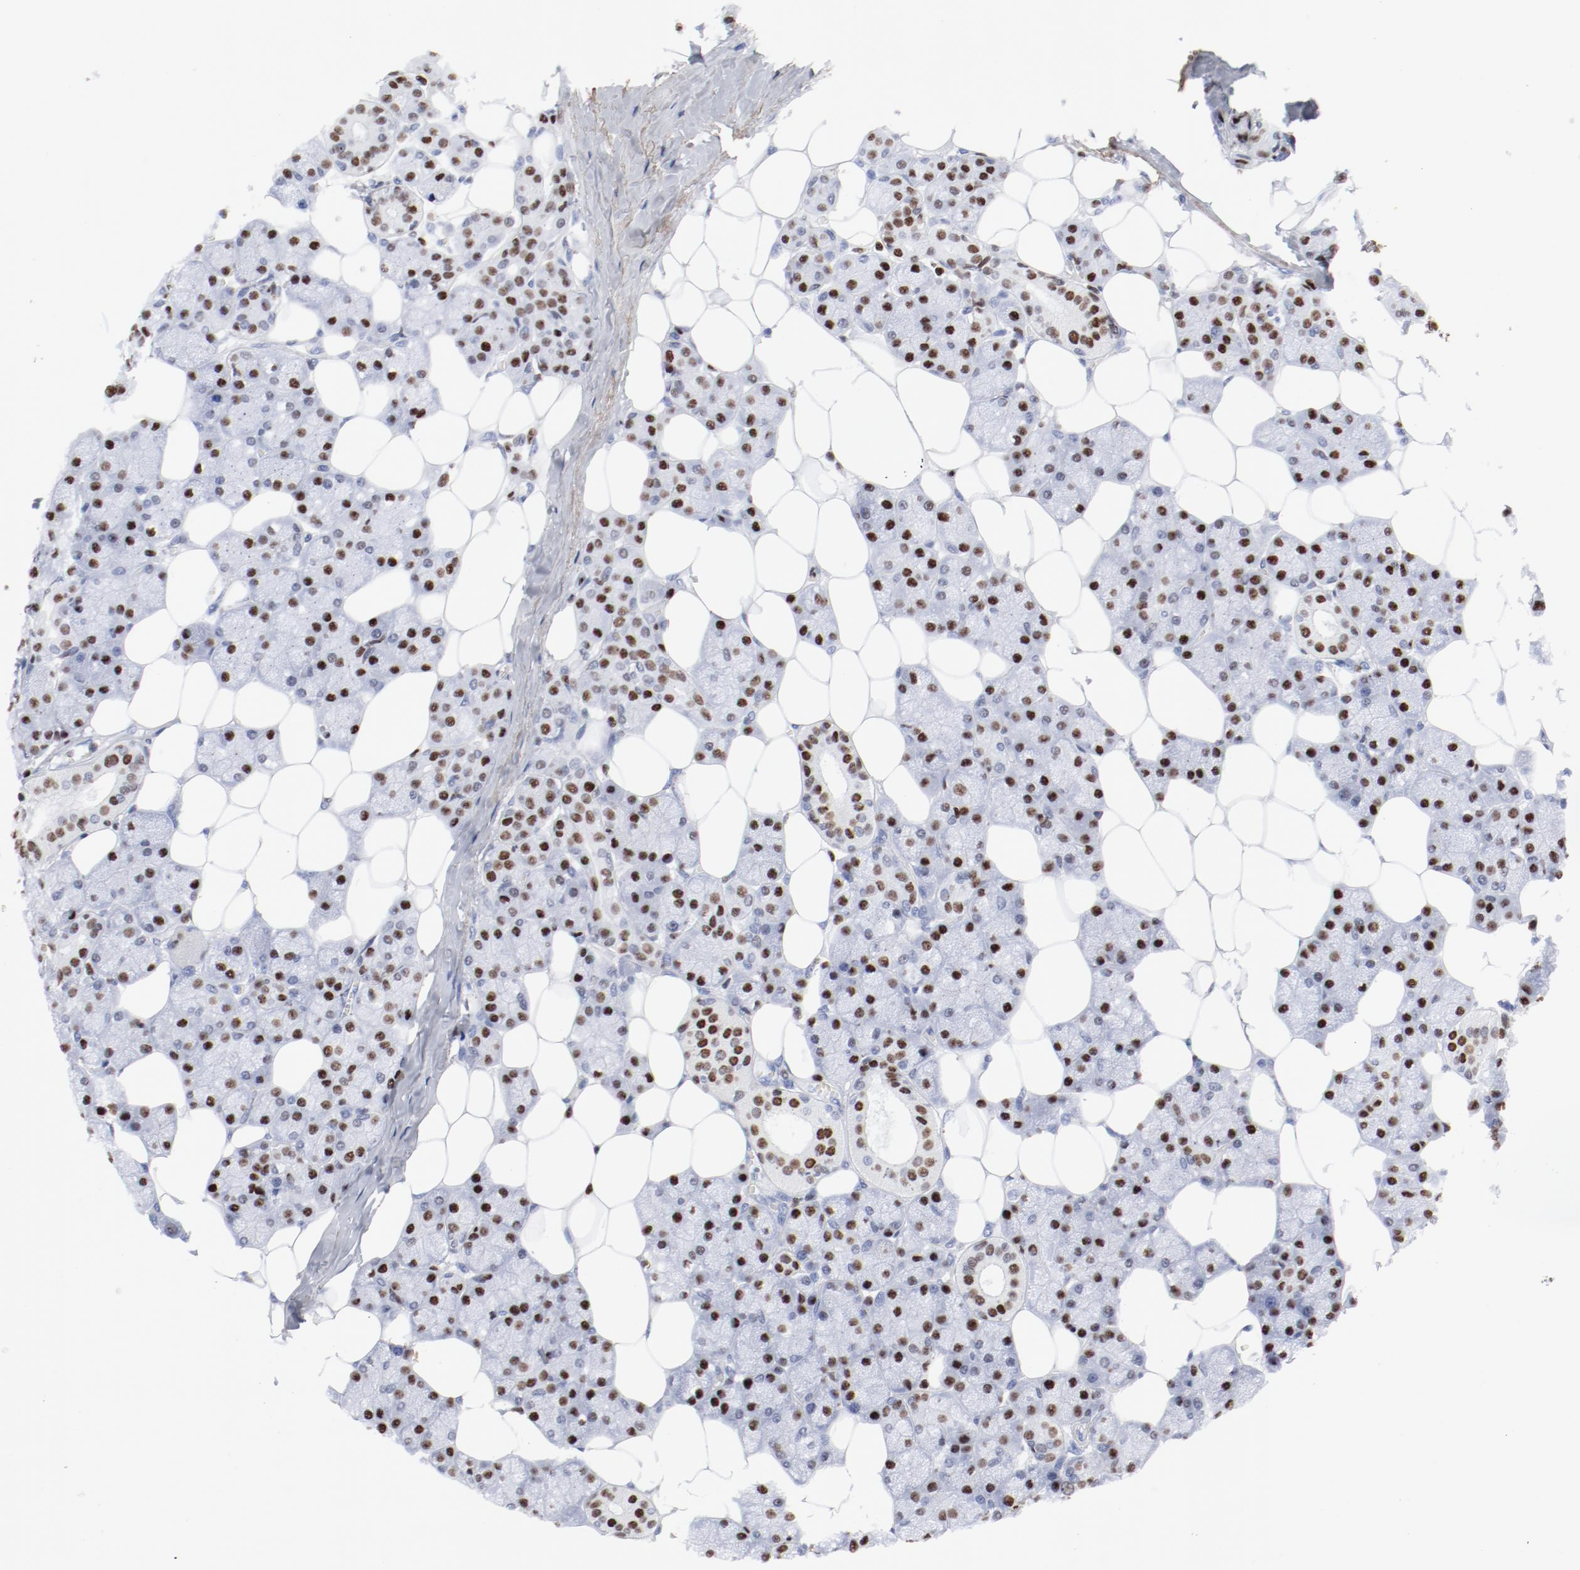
{"staining": {"intensity": "moderate", "quantity": "25%-75%", "location": "nuclear"}, "tissue": "head and neck cancer", "cell_type": "Tumor cells", "image_type": "cancer", "snomed": [{"axis": "morphology", "description": "Normal tissue, NOS"}, {"axis": "morphology", "description": "Adenocarcinoma, NOS"}, {"axis": "topography", "description": "Salivary gland"}, {"axis": "topography", "description": "Head-Neck"}], "caption": "Immunohistochemical staining of head and neck cancer shows medium levels of moderate nuclear protein expression in approximately 25%-75% of tumor cells. The staining was performed using DAB to visualize the protein expression in brown, while the nuclei were stained in blue with hematoxylin (Magnification: 20x).", "gene": "SMARCC2", "patient": {"sex": "male", "age": 80}}